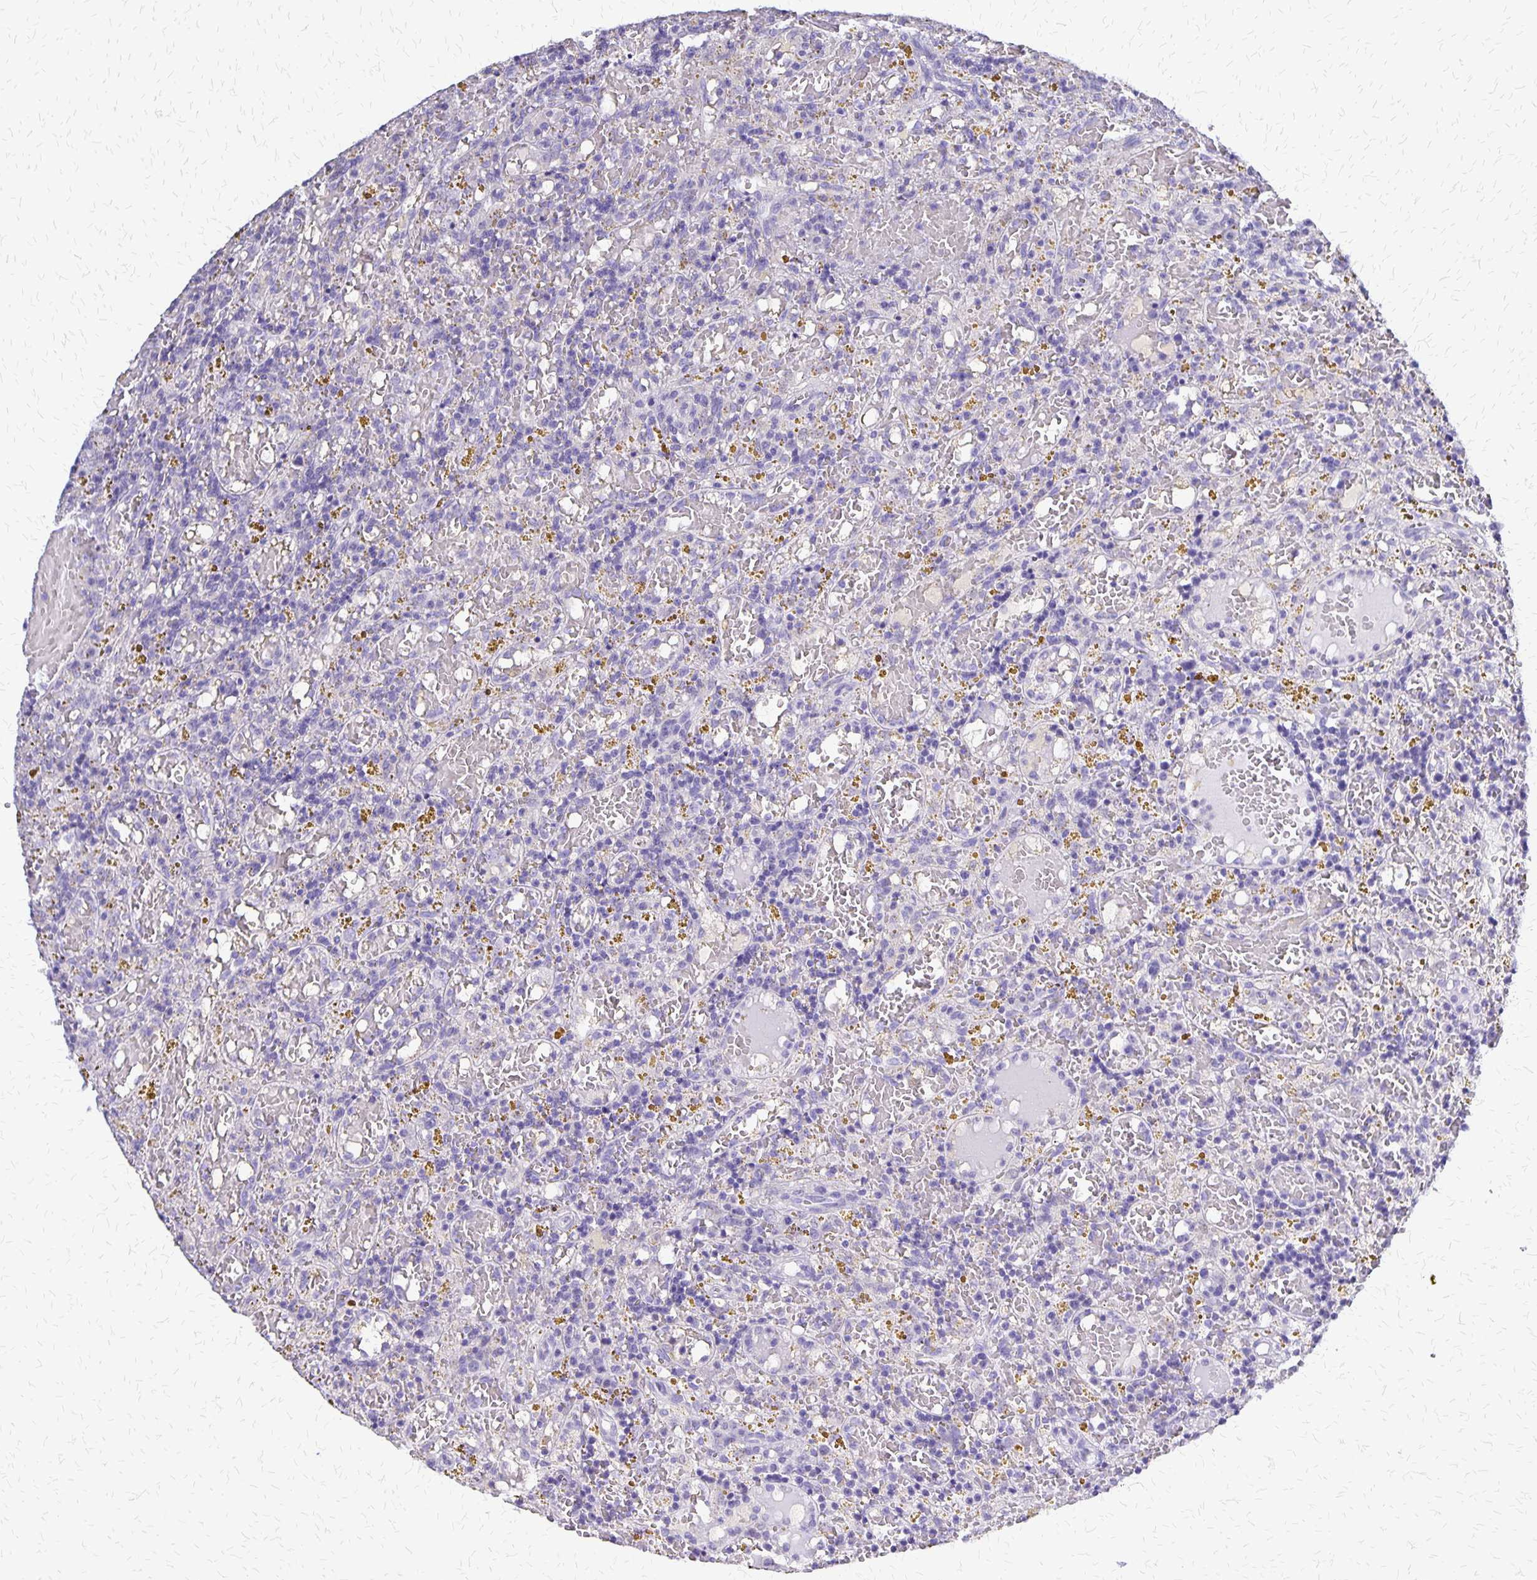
{"staining": {"intensity": "negative", "quantity": "none", "location": "none"}, "tissue": "lymphoma", "cell_type": "Tumor cells", "image_type": "cancer", "snomed": [{"axis": "morphology", "description": "Malignant lymphoma, non-Hodgkin's type, Low grade"}, {"axis": "topography", "description": "Spleen"}], "caption": "Tumor cells are negative for protein expression in human low-grade malignant lymphoma, non-Hodgkin's type.", "gene": "SI", "patient": {"sex": "female", "age": 65}}